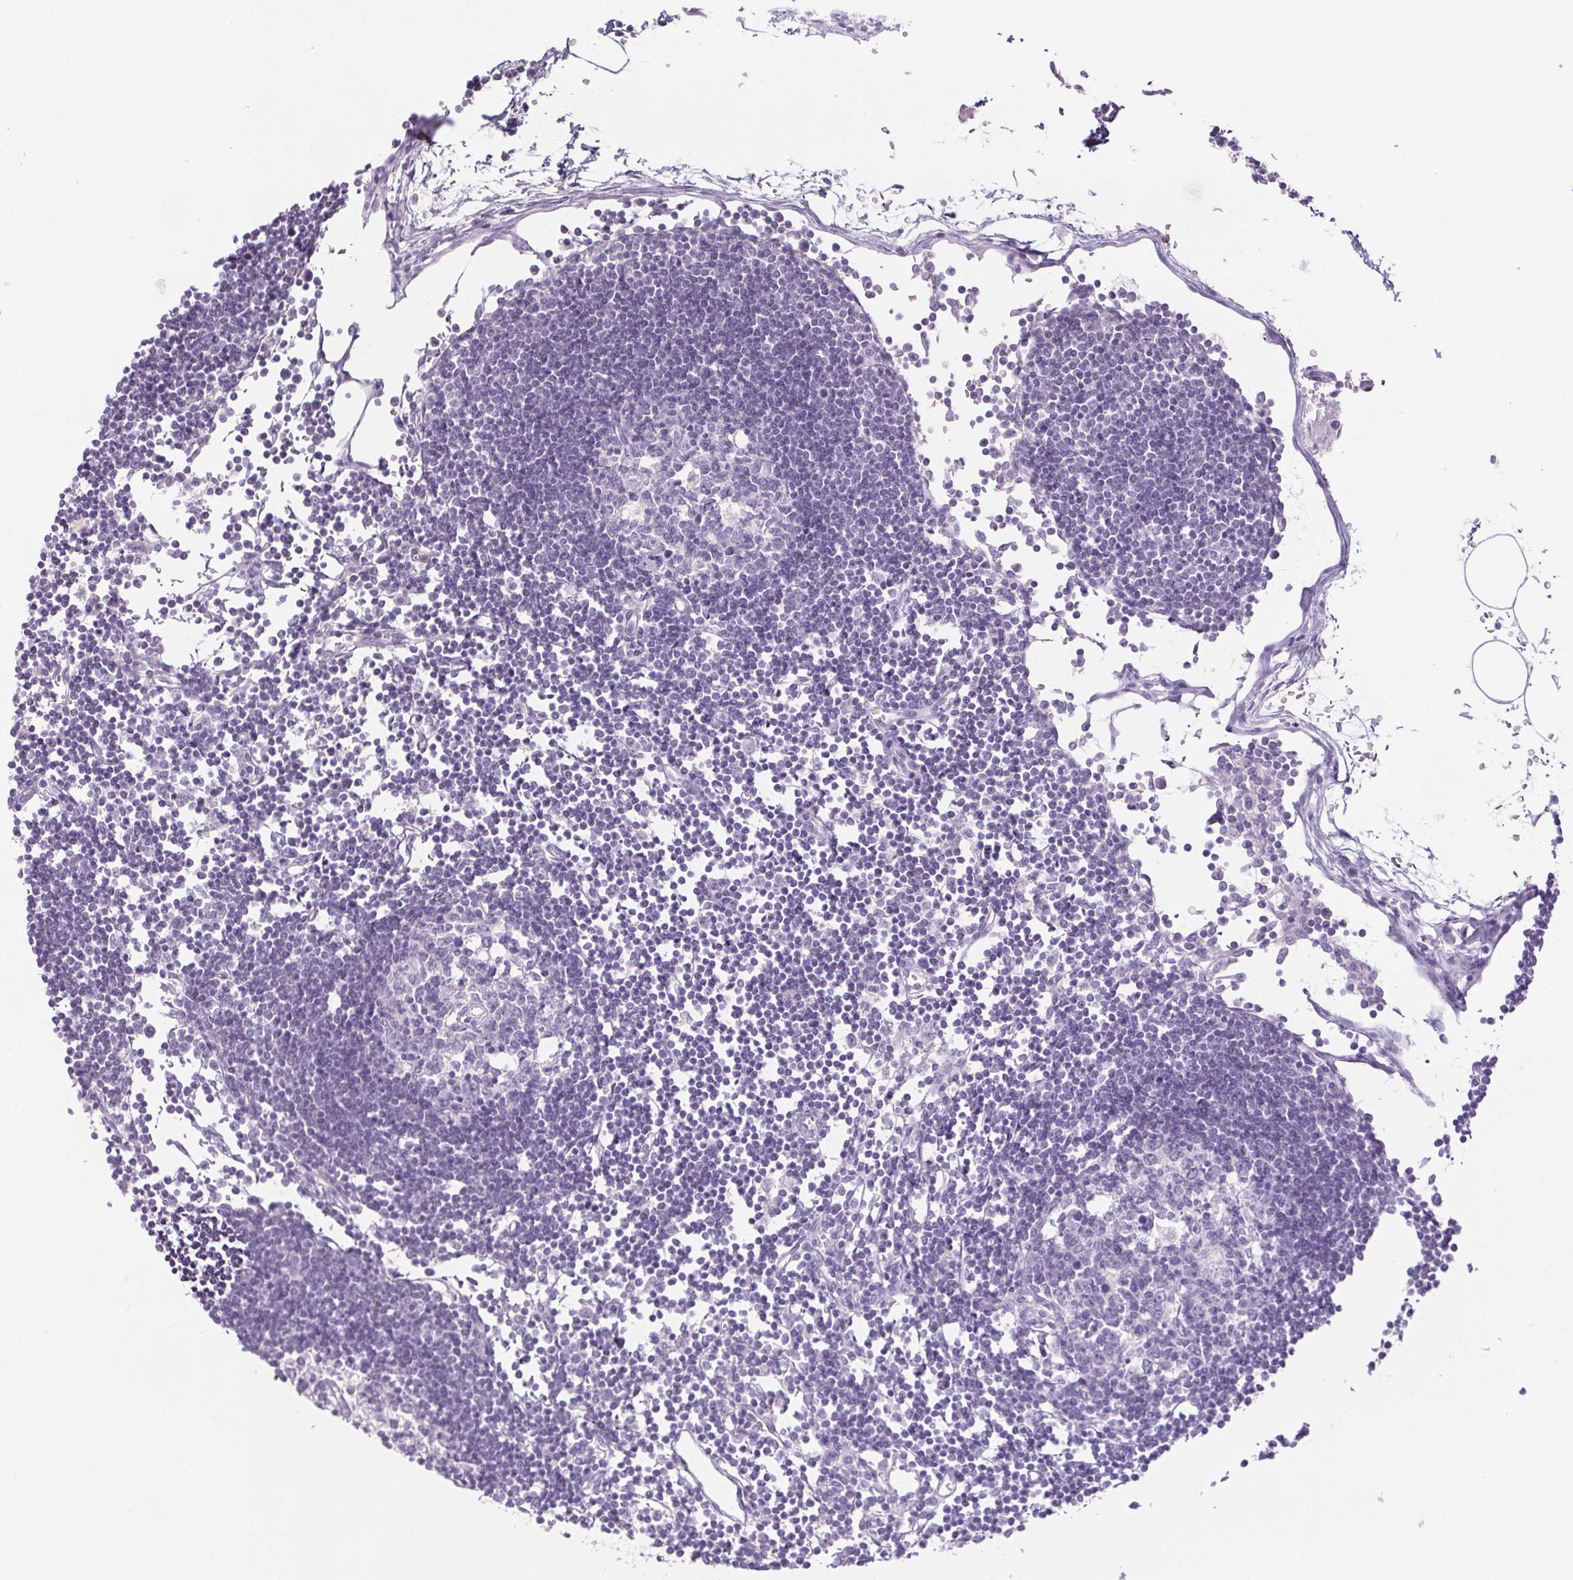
{"staining": {"intensity": "negative", "quantity": "none", "location": "none"}, "tissue": "lymph node", "cell_type": "Germinal center cells", "image_type": "normal", "snomed": [{"axis": "morphology", "description": "Normal tissue, NOS"}, {"axis": "topography", "description": "Lymph node"}], "caption": "Immunohistochemical staining of normal lymph node displays no significant expression in germinal center cells. (Brightfield microscopy of DAB (3,3'-diaminobenzidine) immunohistochemistry at high magnification).", "gene": "PI3", "patient": {"sex": "female", "age": 65}}